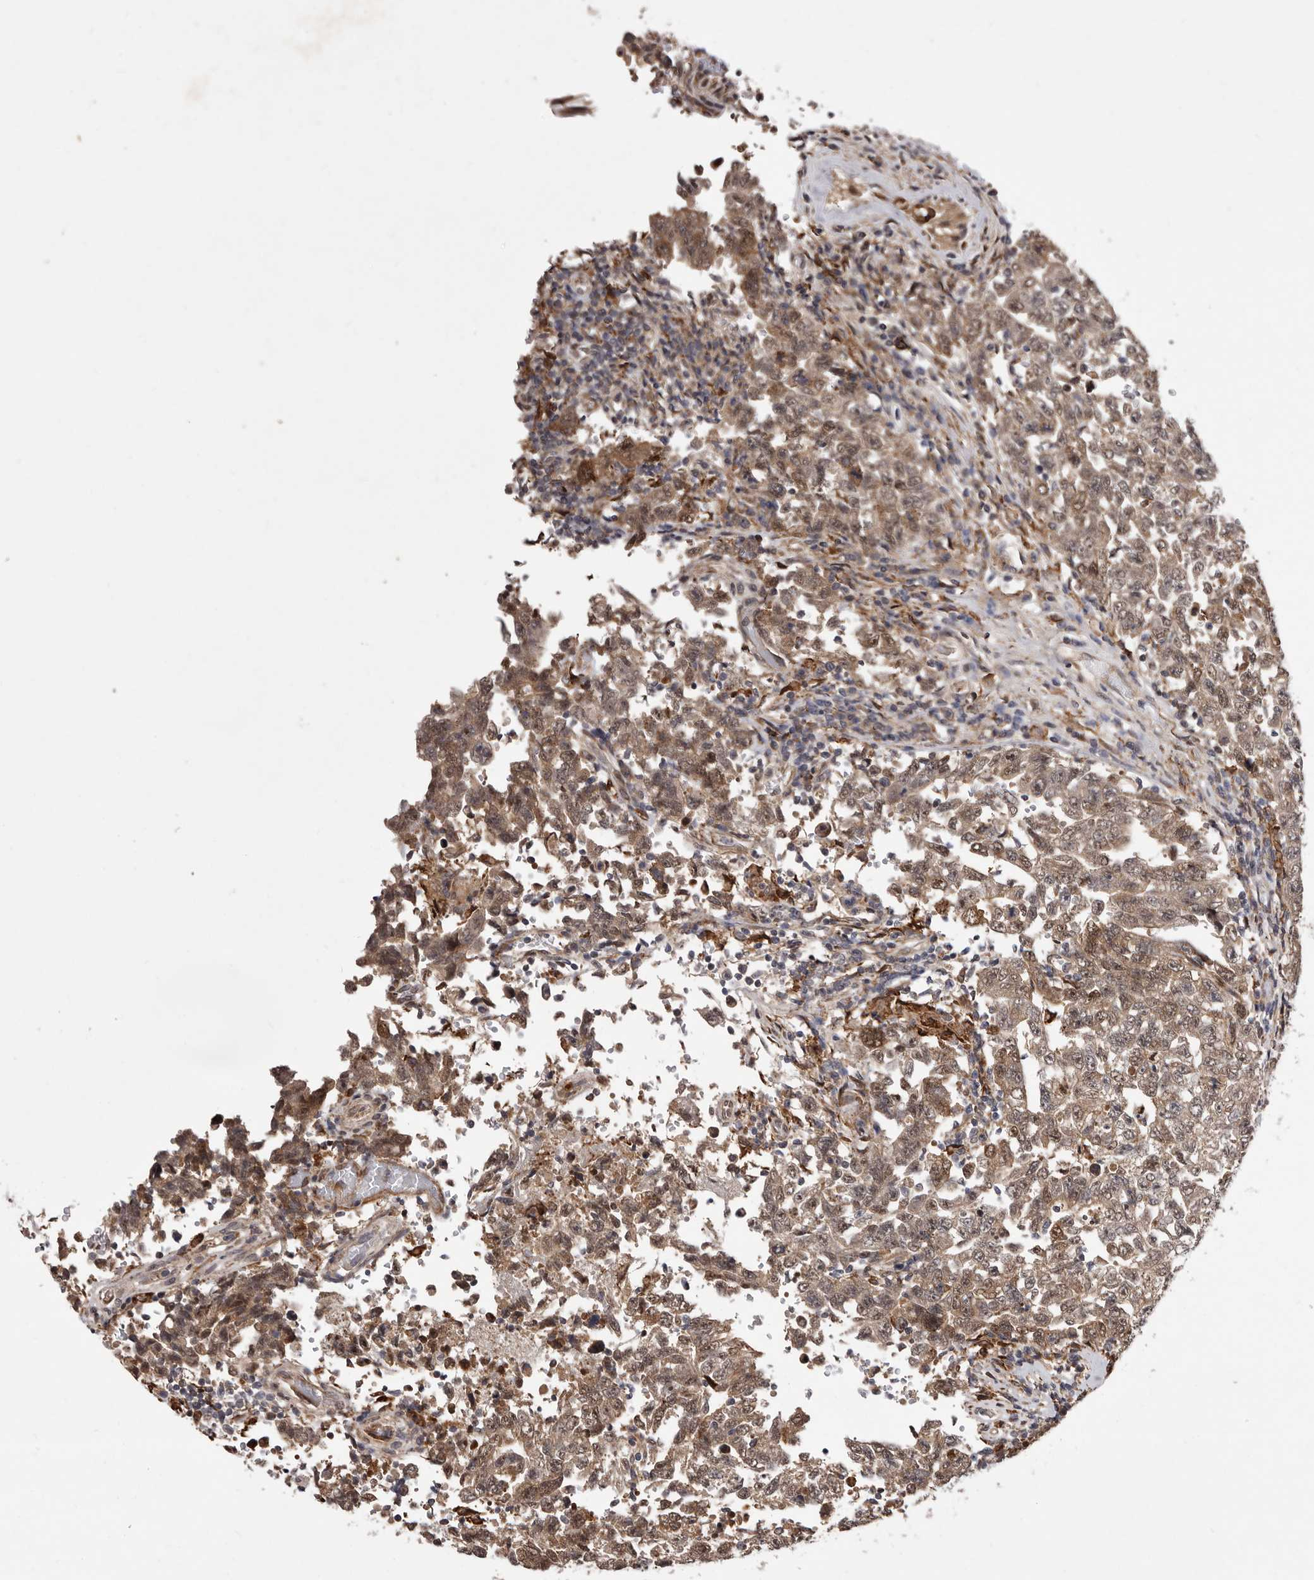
{"staining": {"intensity": "moderate", "quantity": ">75%", "location": "cytoplasmic/membranous"}, "tissue": "testis cancer", "cell_type": "Tumor cells", "image_type": "cancer", "snomed": [{"axis": "morphology", "description": "Carcinoma, Embryonal, NOS"}, {"axis": "topography", "description": "Testis"}], "caption": "Immunohistochemical staining of human testis embryonal carcinoma reveals medium levels of moderate cytoplasmic/membranous positivity in approximately >75% of tumor cells.", "gene": "RRM2B", "patient": {"sex": "male", "age": 26}}